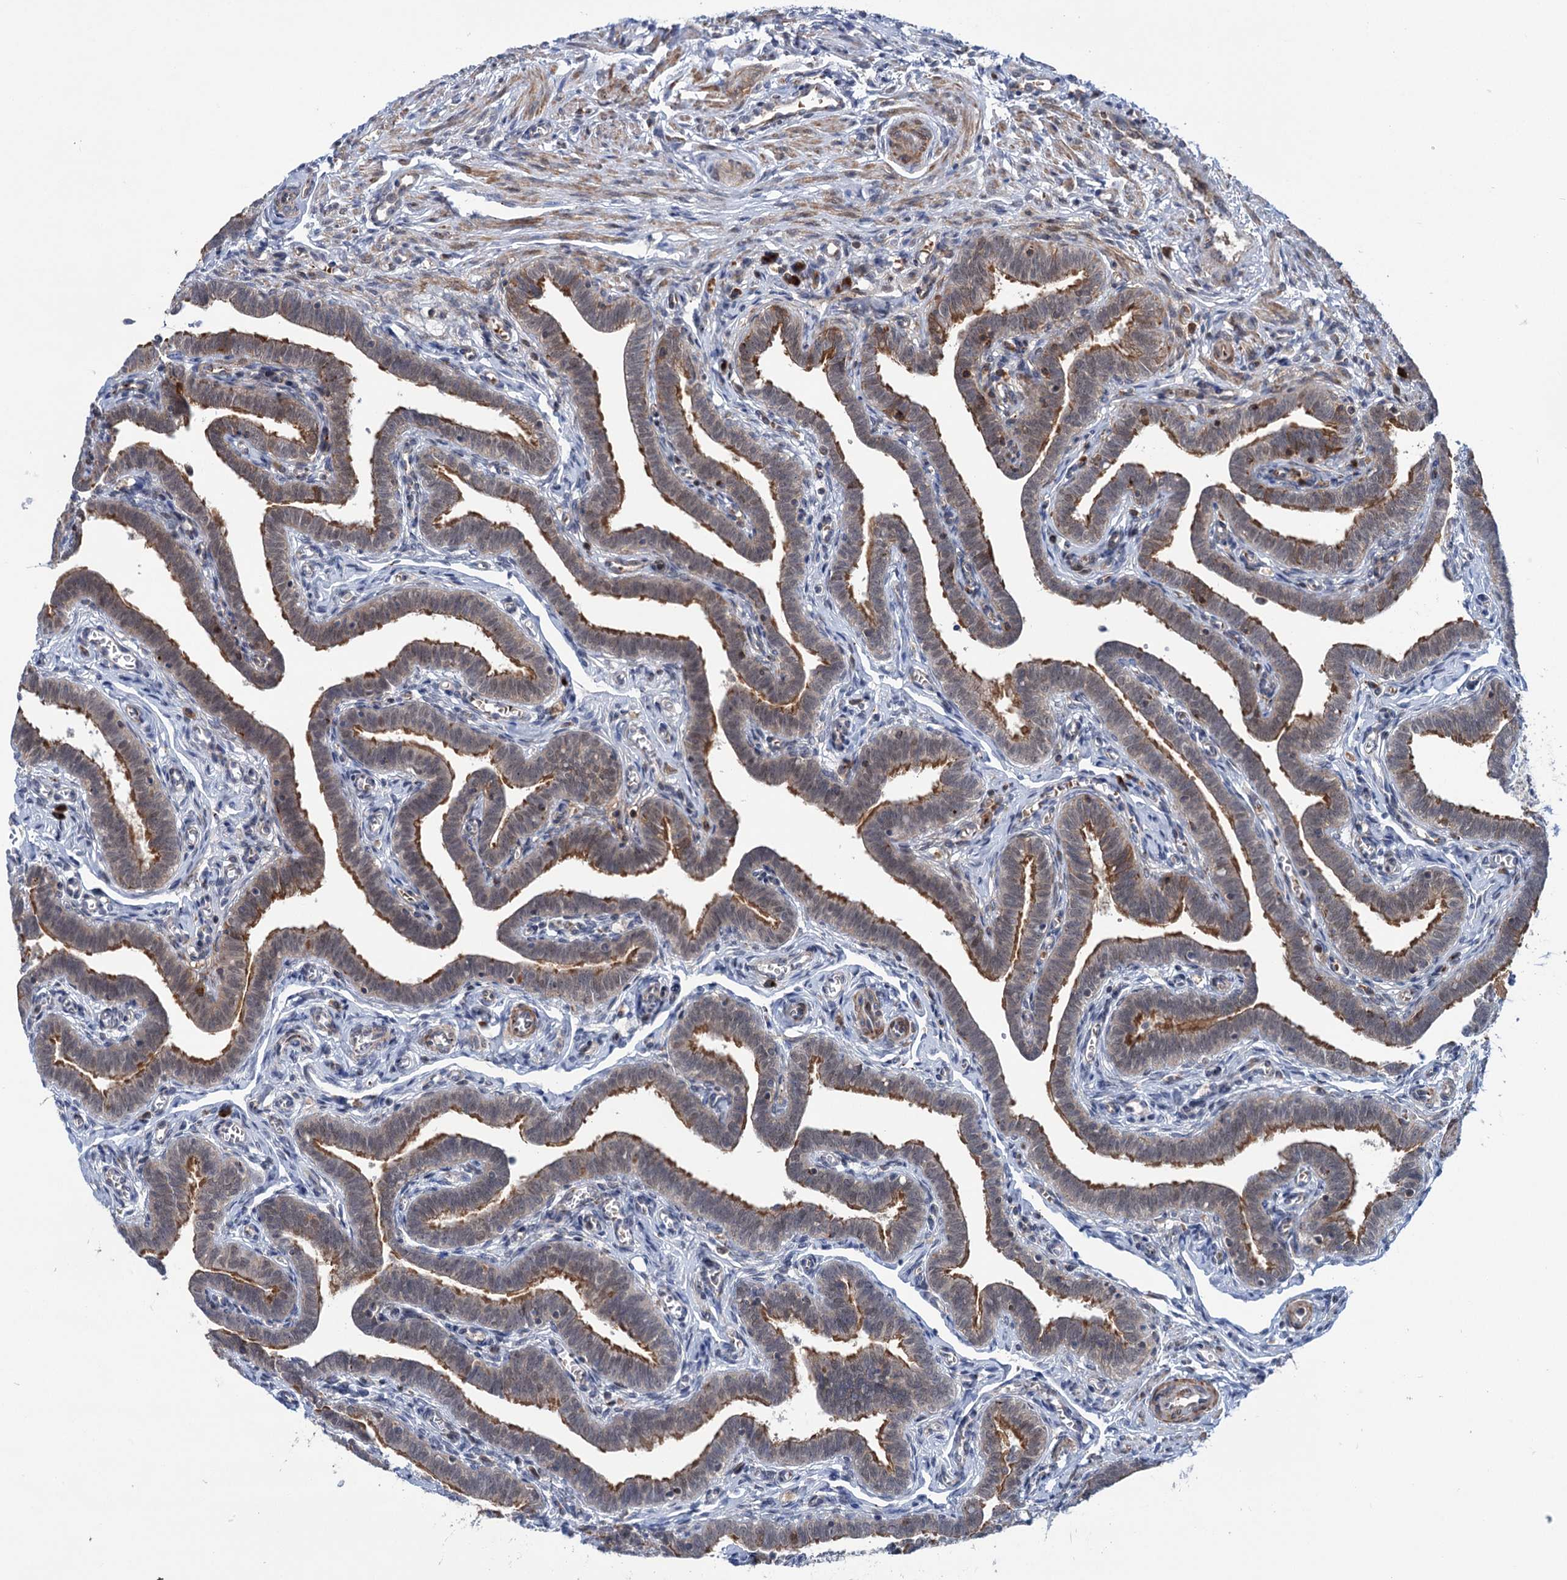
{"staining": {"intensity": "moderate", "quantity": "25%-75%", "location": "cytoplasmic/membranous"}, "tissue": "fallopian tube", "cell_type": "Glandular cells", "image_type": "normal", "snomed": [{"axis": "morphology", "description": "Normal tissue, NOS"}, {"axis": "topography", "description": "Fallopian tube"}], "caption": "Benign fallopian tube reveals moderate cytoplasmic/membranous positivity in about 25%-75% of glandular cells.", "gene": "ELP4", "patient": {"sex": "female", "age": 36}}